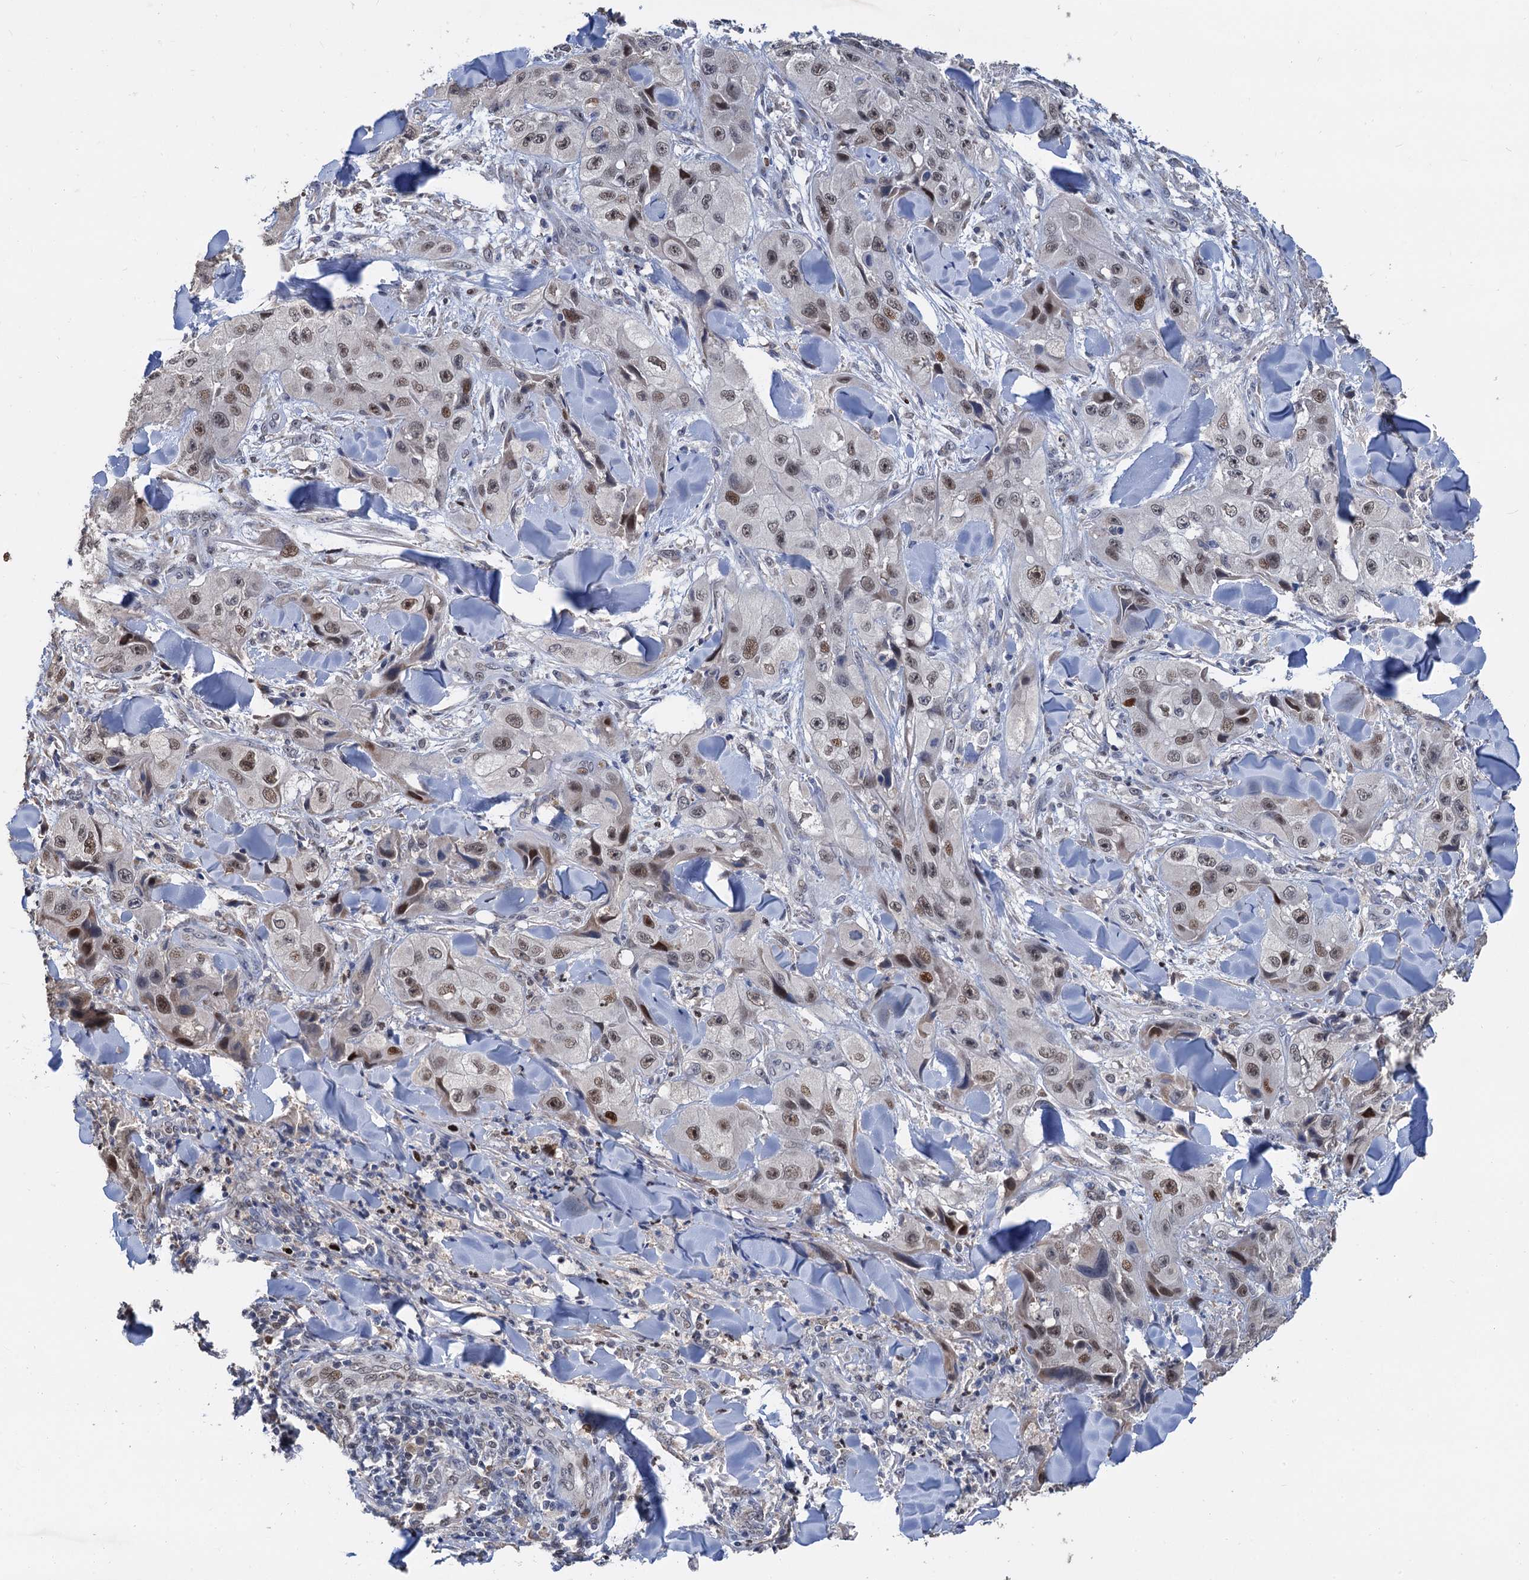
{"staining": {"intensity": "moderate", "quantity": ">75%", "location": "nuclear"}, "tissue": "skin cancer", "cell_type": "Tumor cells", "image_type": "cancer", "snomed": [{"axis": "morphology", "description": "Squamous cell carcinoma, NOS"}, {"axis": "topography", "description": "Skin"}, {"axis": "topography", "description": "Subcutis"}], "caption": "Skin squamous cell carcinoma was stained to show a protein in brown. There is medium levels of moderate nuclear staining in approximately >75% of tumor cells.", "gene": "TSEN34", "patient": {"sex": "male", "age": 73}}